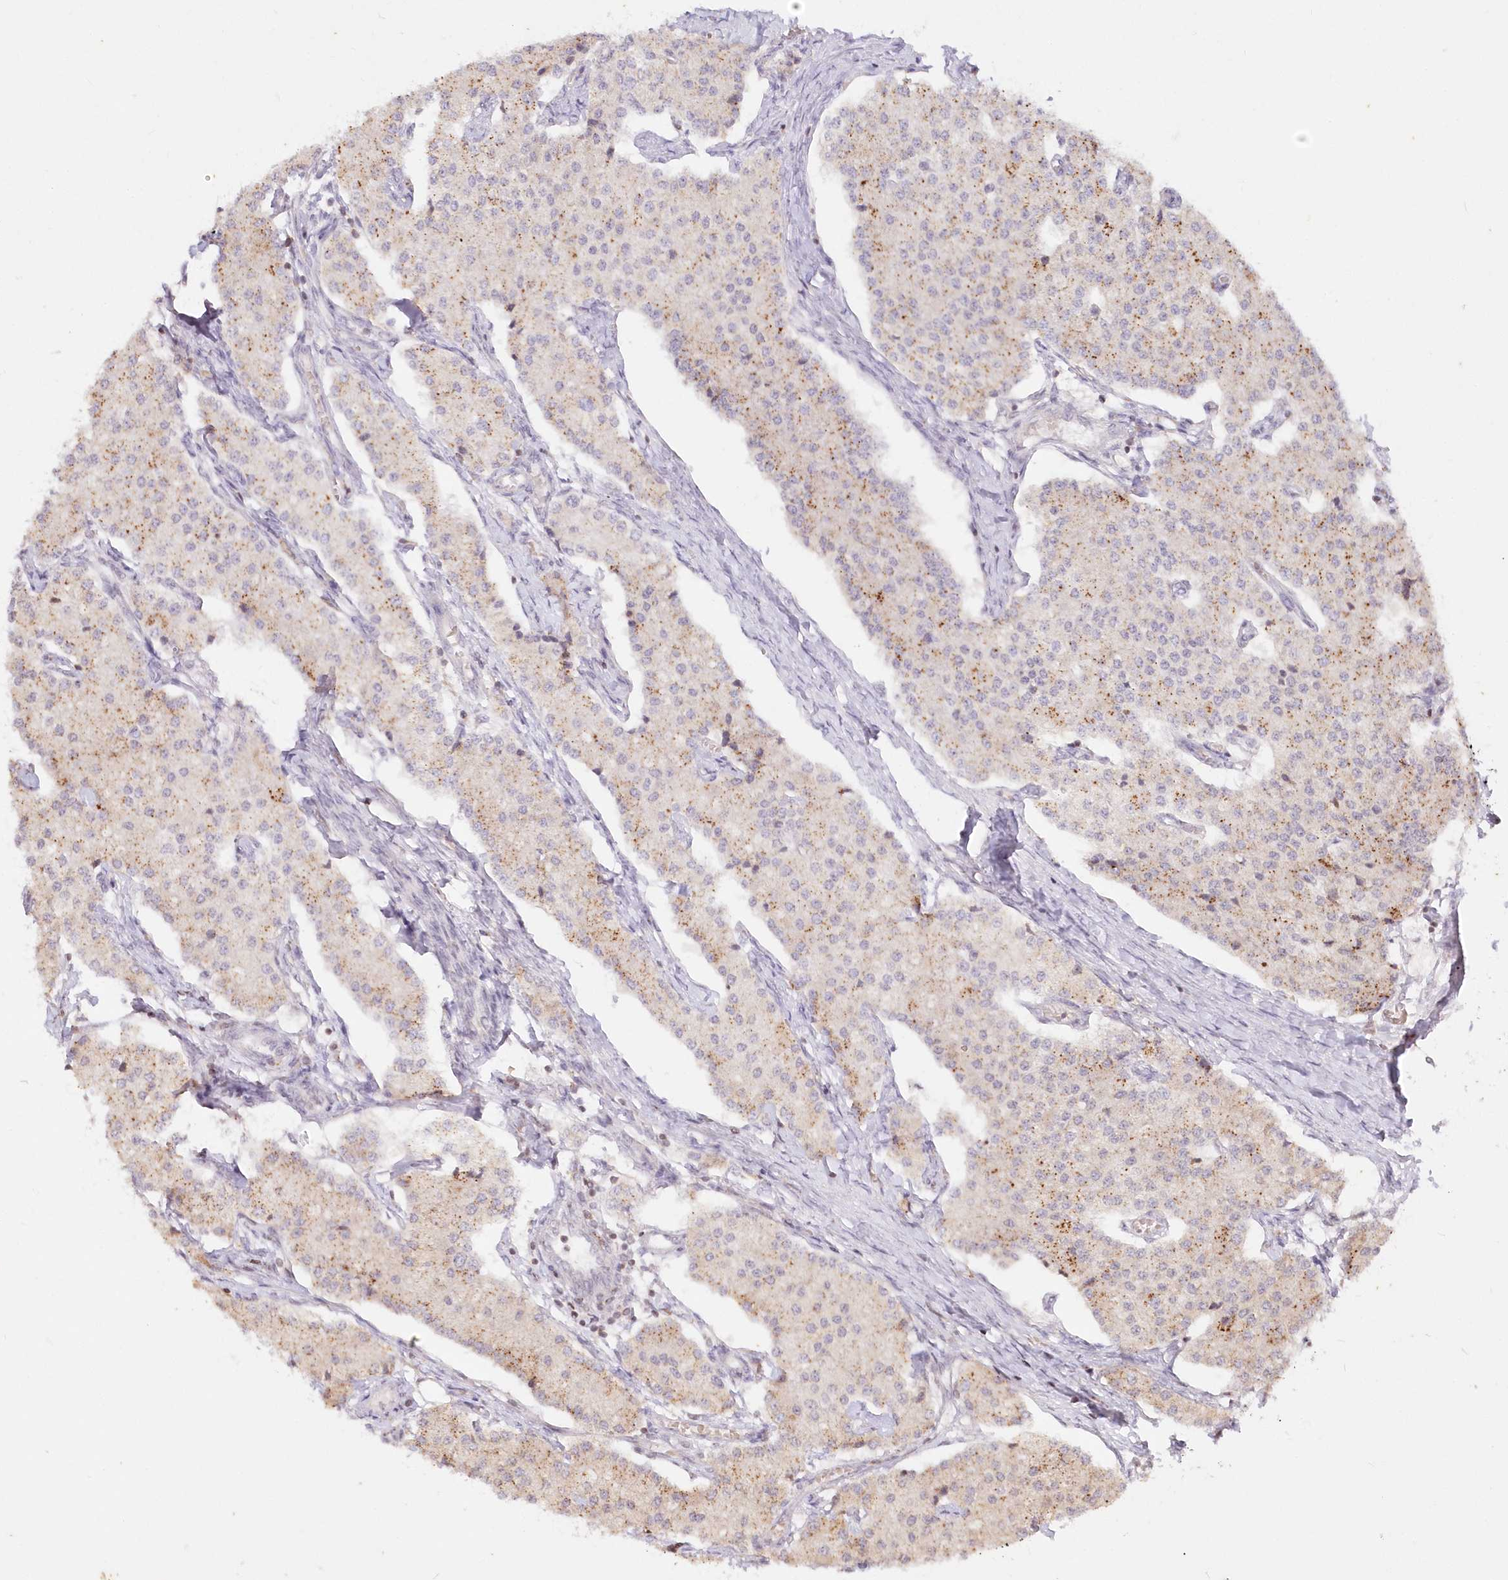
{"staining": {"intensity": "weak", "quantity": "25%-75%", "location": "cytoplasmic/membranous"}, "tissue": "carcinoid", "cell_type": "Tumor cells", "image_type": "cancer", "snomed": [{"axis": "morphology", "description": "Carcinoid, malignant, NOS"}, {"axis": "topography", "description": "Colon"}], "caption": "A micrograph showing weak cytoplasmic/membranous expression in about 25%-75% of tumor cells in malignant carcinoid, as visualized by brown immunohistochemical staining.", "gene": "MTMR3", "patient": {"sex": "female", "age": 52}}